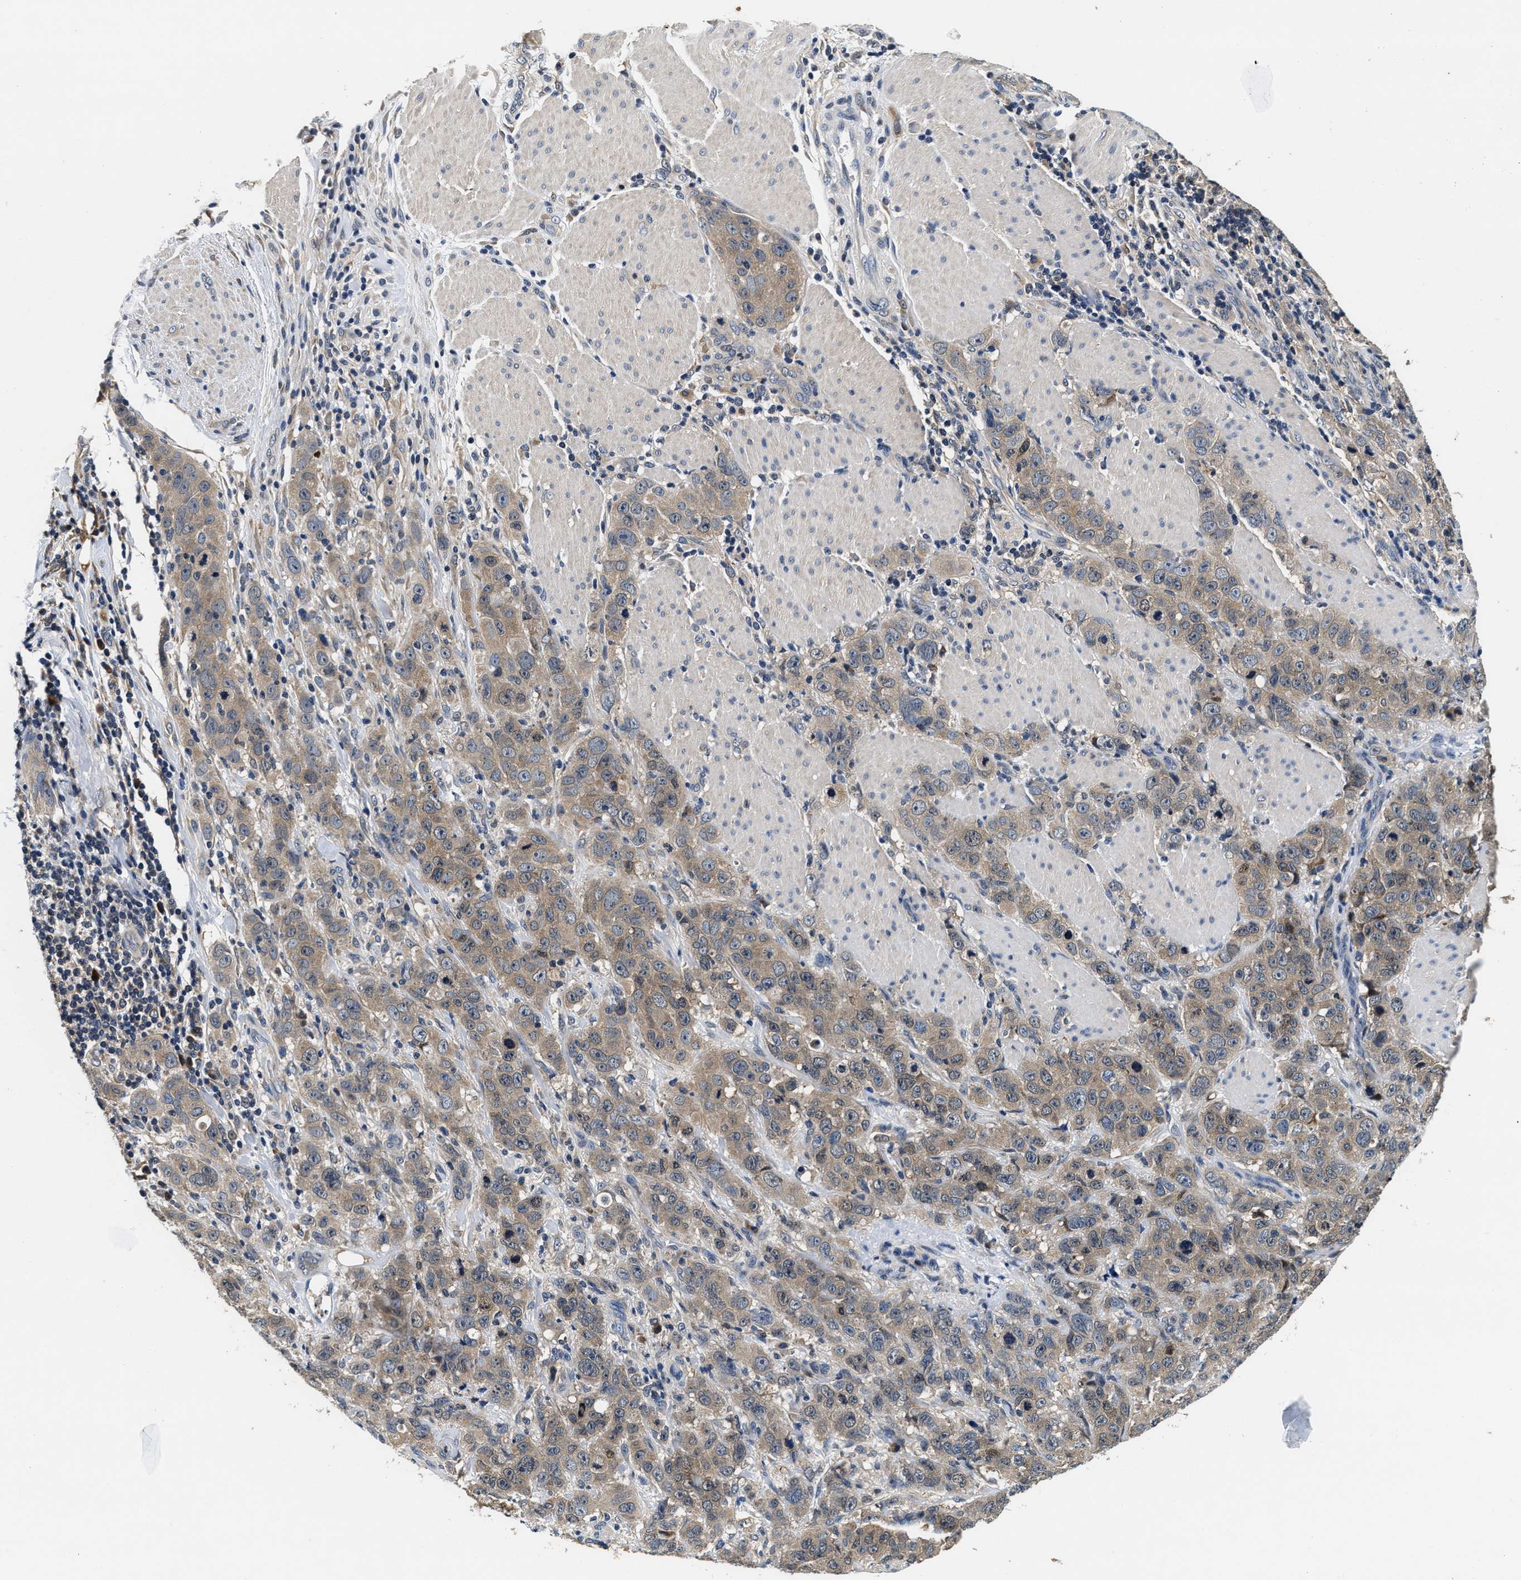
{"staining": {"intensity": "weak", "quantity": ">75%", "location": "cytoplasmic/membranous"}, "tissue": "stomach cancer", "cell_type": "Tumor cells", "image_type": "cancer", "snomed": [{"axis": "morphology", "description": "Adenocarcinoma, NOS"}, {"axis": "topography", "description": "Stomach"}], "caption": "Protein staining by IHC shows weak cytoplasmic/membranous positivity in approximately >75% of tumor cells in stomach cancer (adenocarcinoma).", "gene": "PHPT1", "patient": {"sex": "male", "age": 48}}